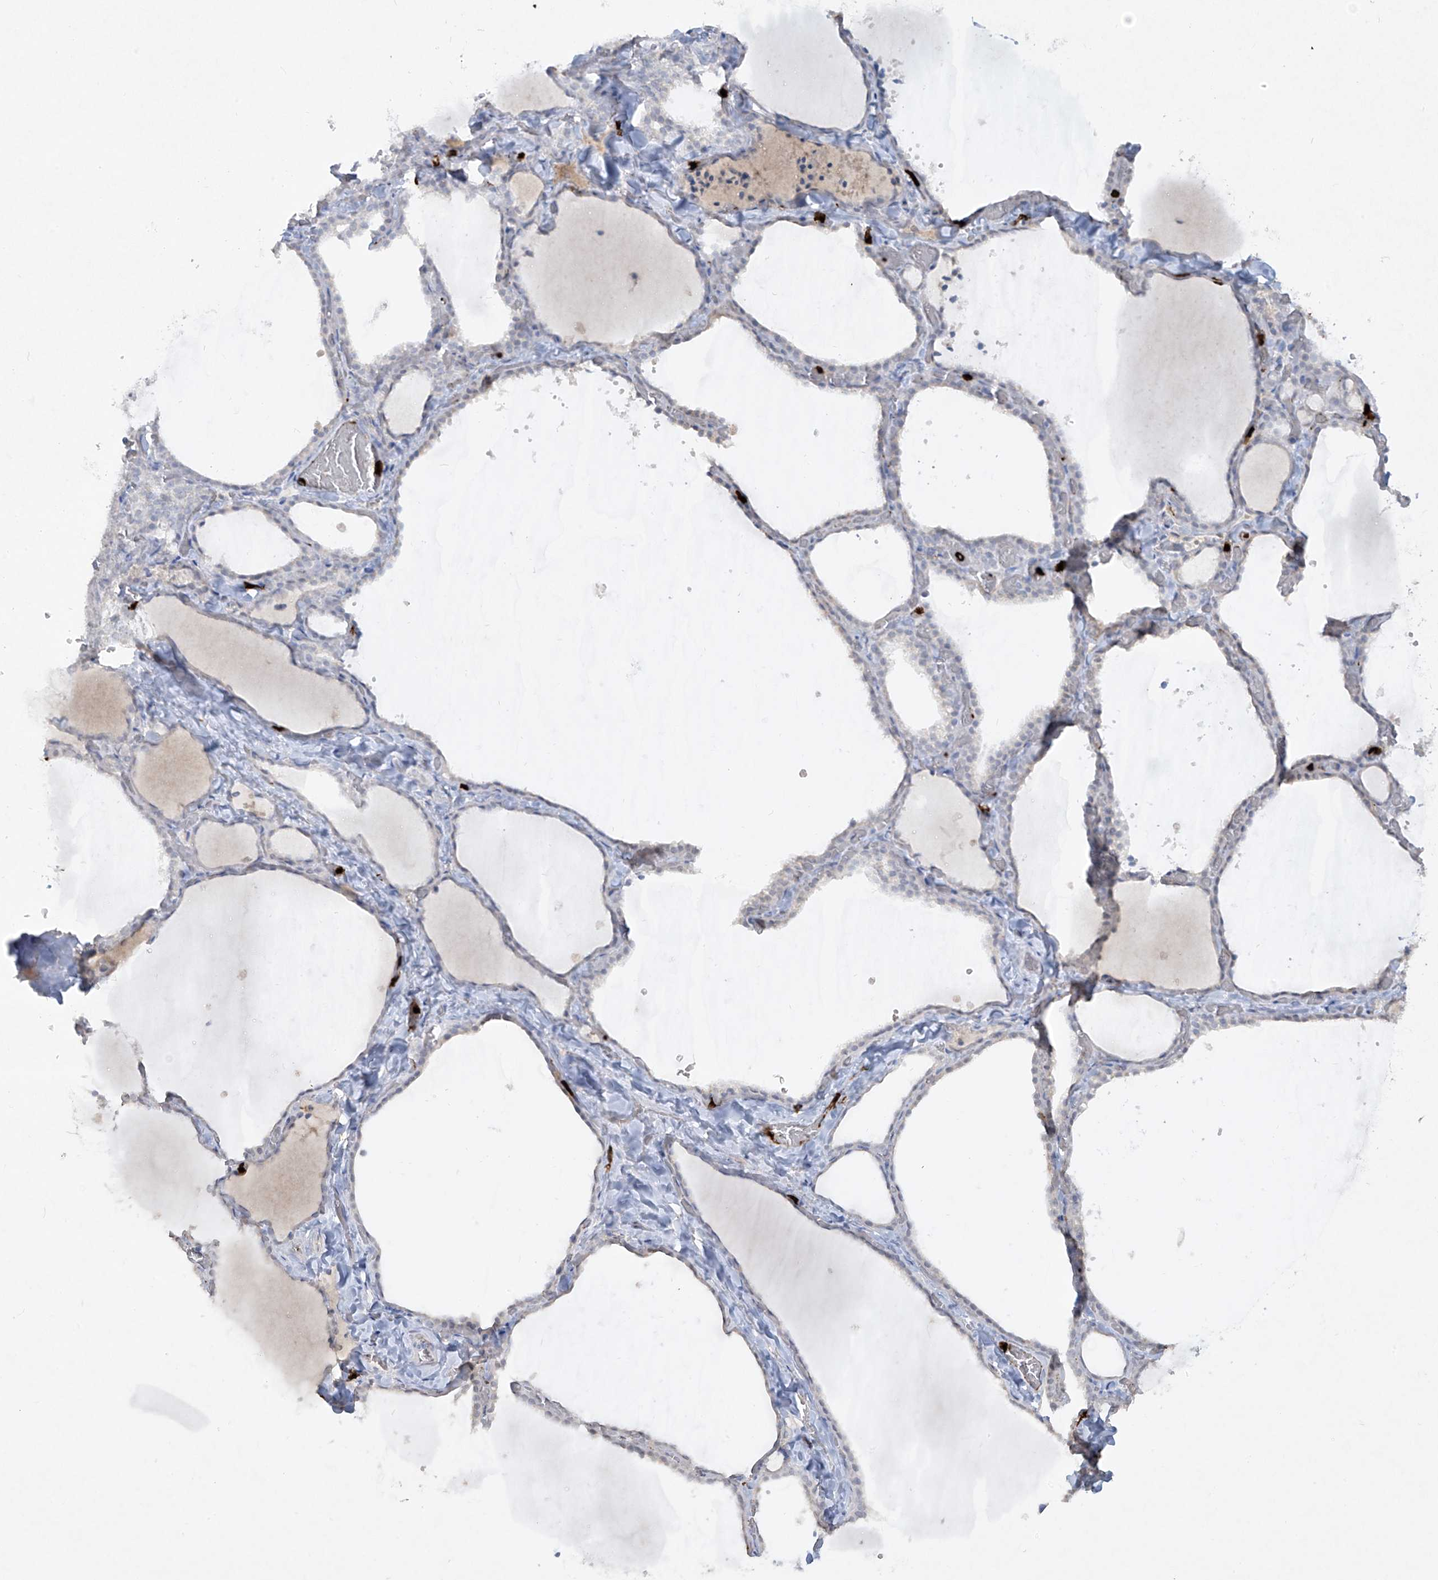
{"staining": {"intensity": "negative", "quantity": "none", "location": "none"}, "tissue": "thyroid gland", "cell_type": "Glandular cells", "image_type": "normal", "snomed": [{"axis": "morphology", "description": "Normal tissue, NOS"}, {"axis": "topography", "description": "Thyroid gland"}], "caption": "Protein analysis of benign thyroid gland reveals no significant positivity in glandular cells.", "gene": "FCGR3A", "patient": {"sex": "female", "age": 22}}